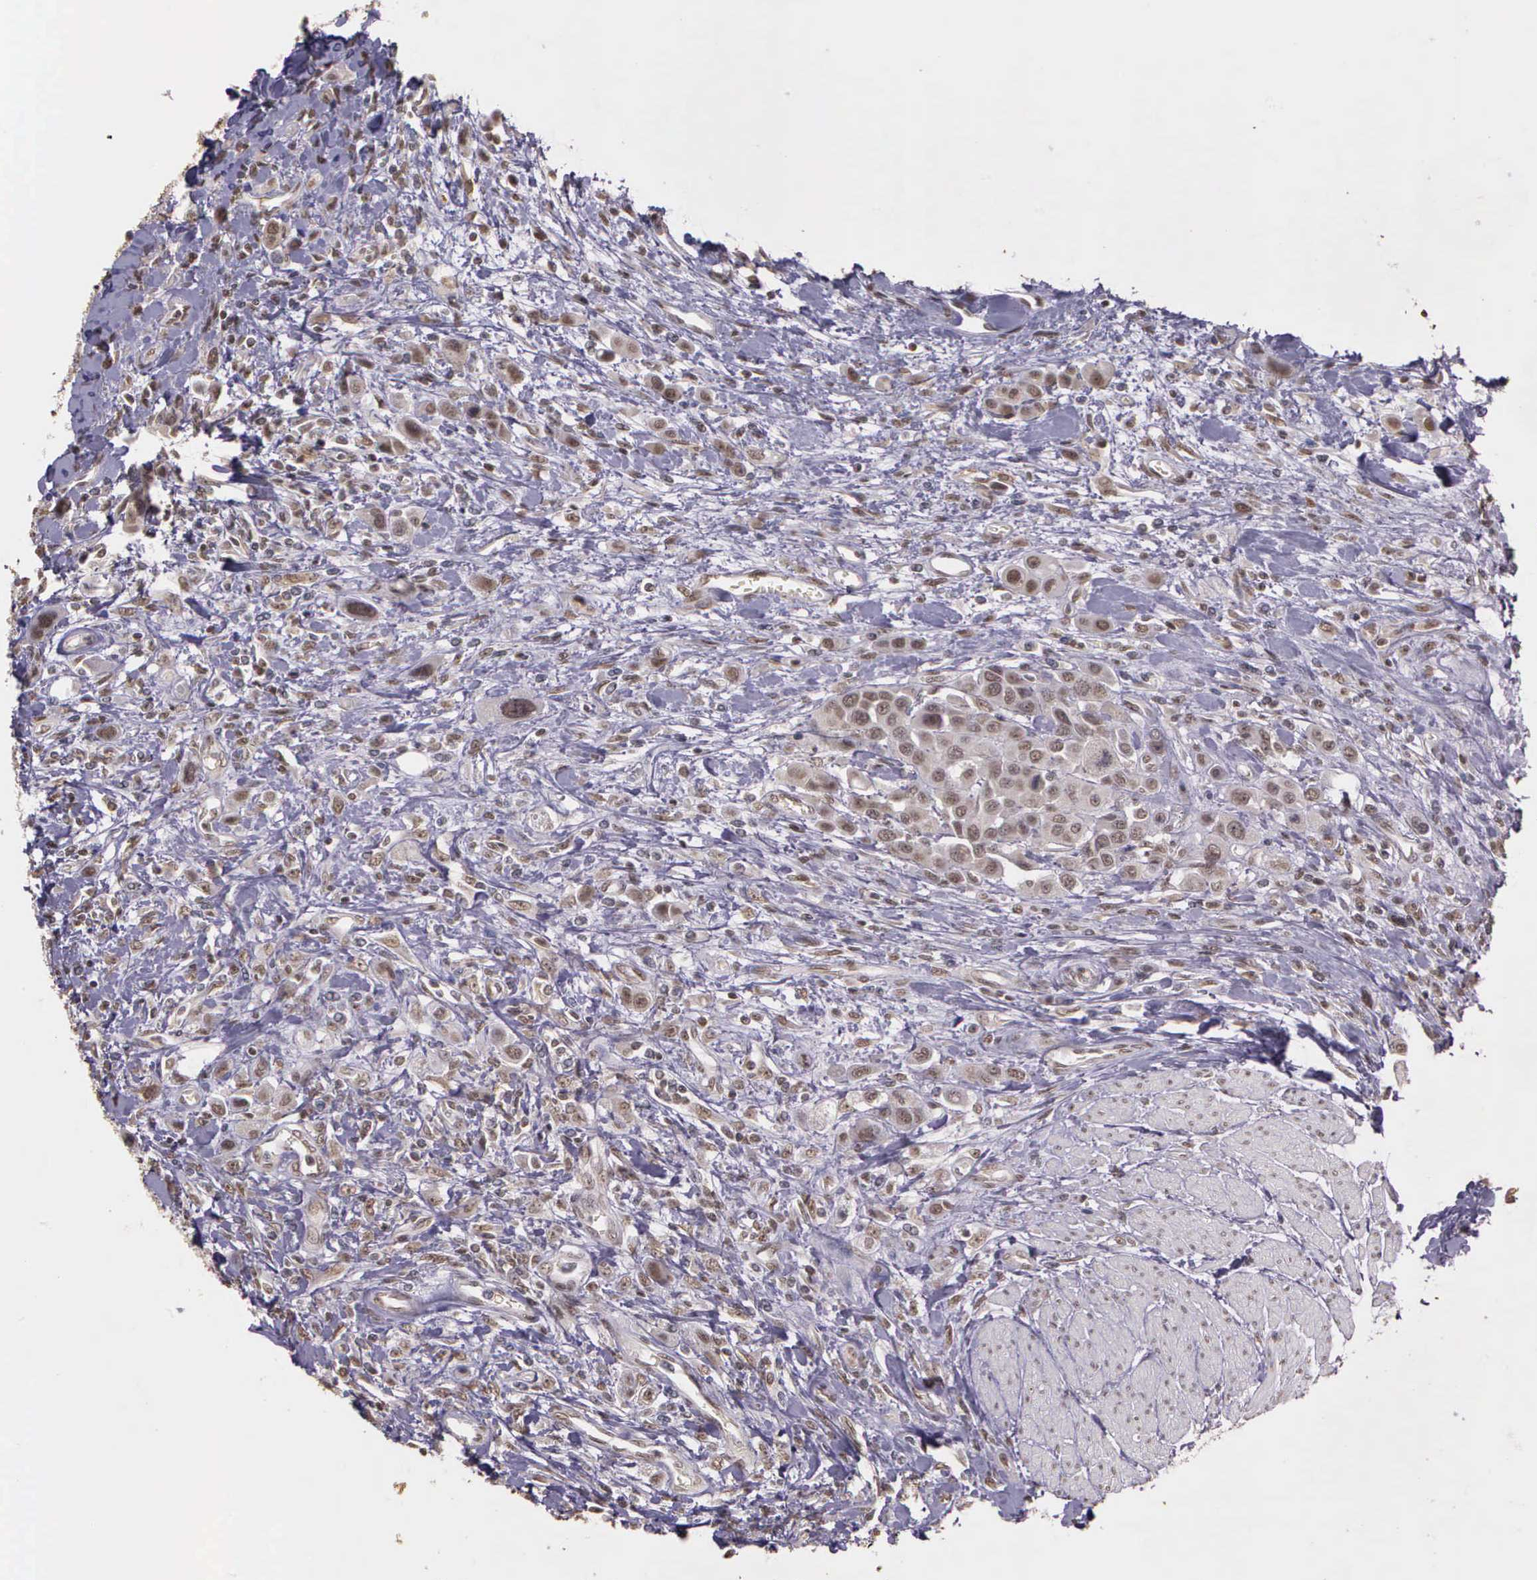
{"staining": {"intensity": "weak", "quantity": "25%-75%", "location": "nuclear"}, "tissue": "urothelial cancer", "cell_type": "Tumor cells", "image_type": "cancer", "snomed": [{"axis": "morphology", "description": "Urothelial carcinoma, High grade"}, {"axis": "topography", "description": "Urinary bladder"}], "caption": "DAB immunohistochemical staining of urothelial cancer reveals weak nuclear protein expression in approximately 25%-75% of tumor cells. Ihc stains the protein in brown and the nuclei are stained blue.", "gene": "ARMCX5", "patient": {"sex": "male", "age": 50}}